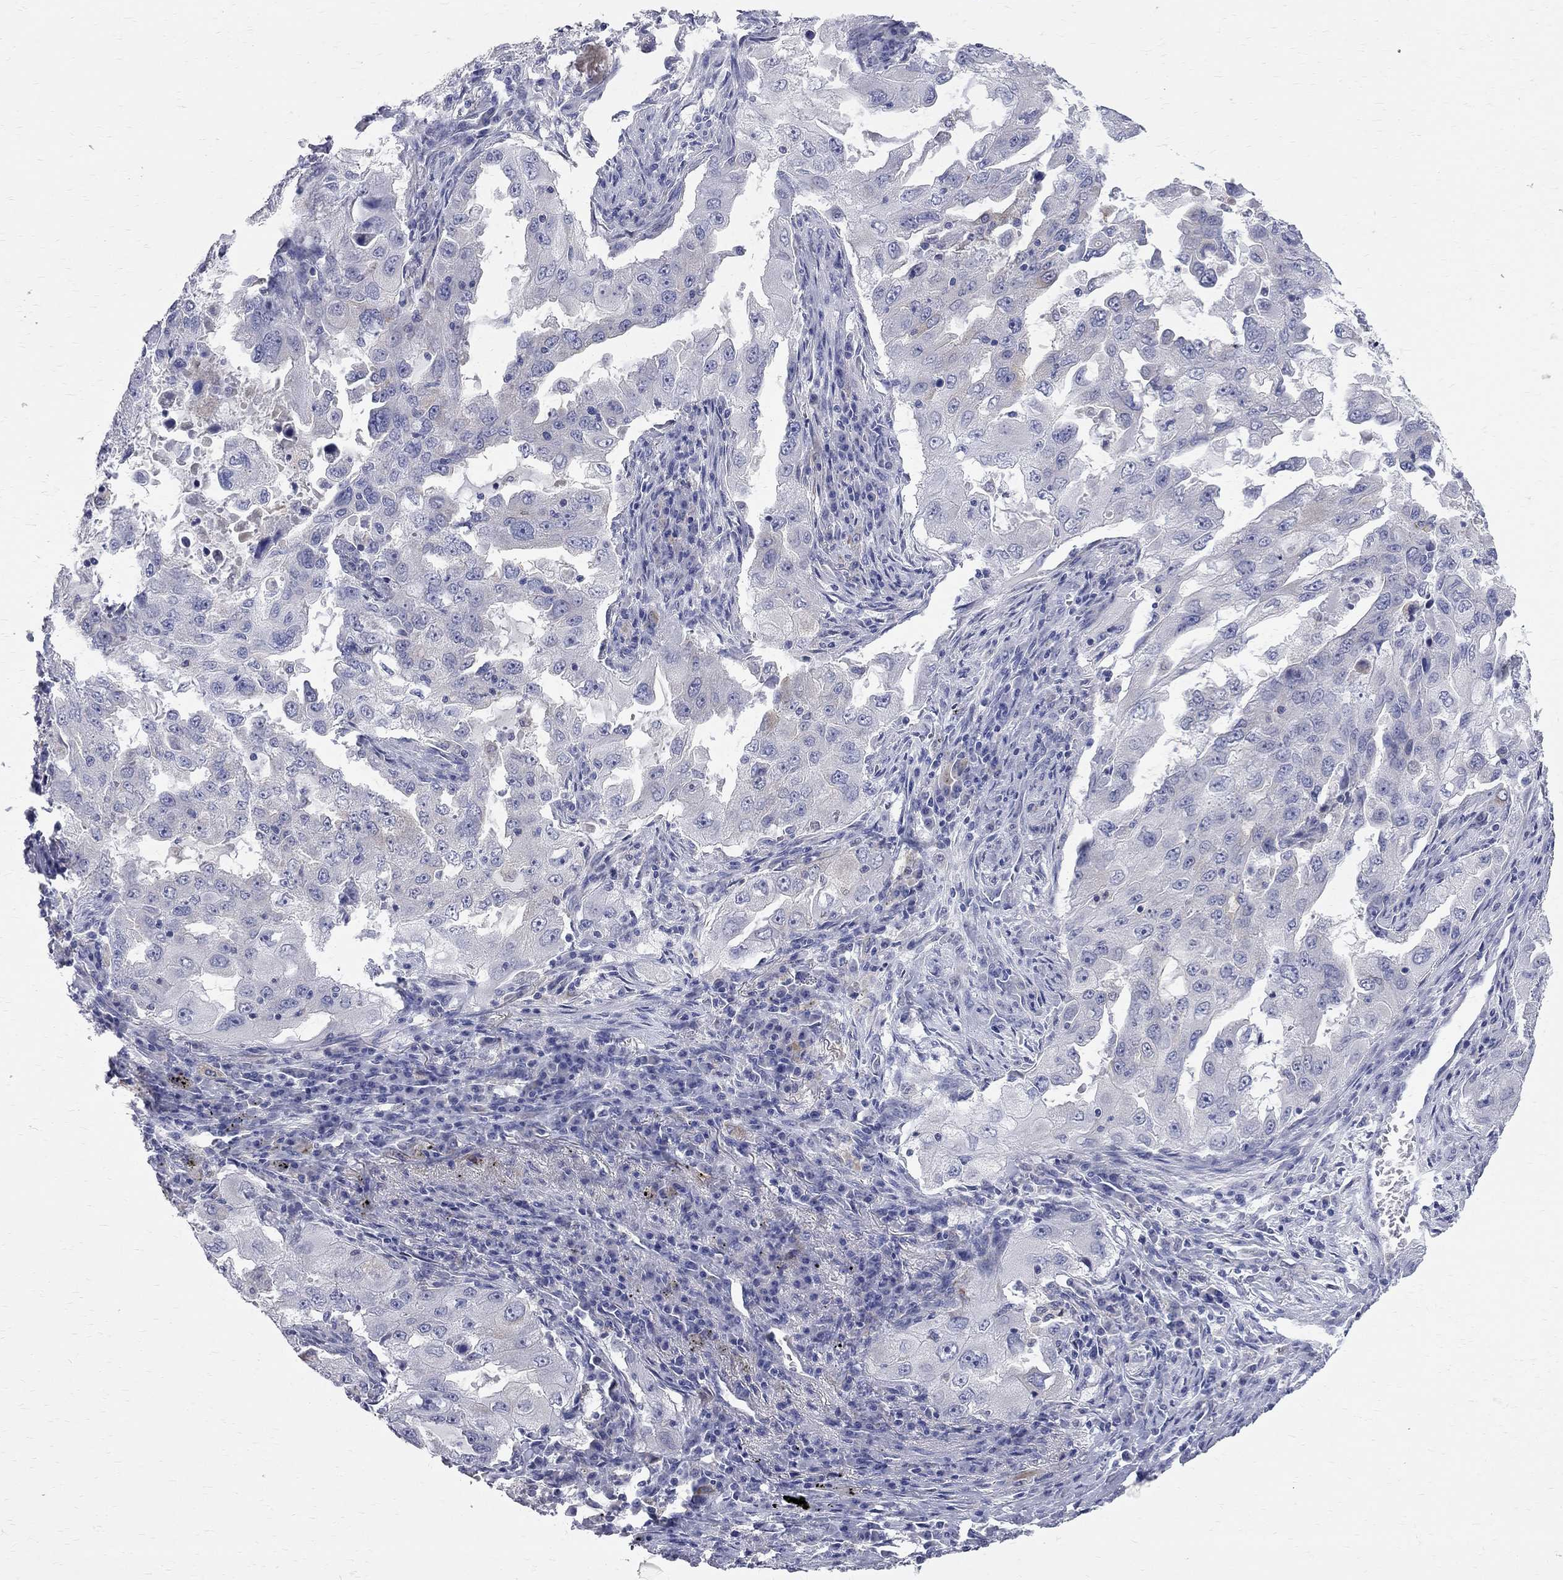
{"staining": {"intensity": "negative", "quantity": "none", "location": "none"}, "tissue": "lung cancer", "cell_type": "Tumor cells", "image_type": "cancer", "snomed": [{"axis": "morphology", "description": "Adenocarcinoma, NOS"}, {"axis": "topography", "description": "Lung"}], "caption": "Lung cancer stained for a protein using immunohistochemistry shows no expression tumor cells.", "gene": "ACSL1", "patient": {"sex": "female", "age": 61}}